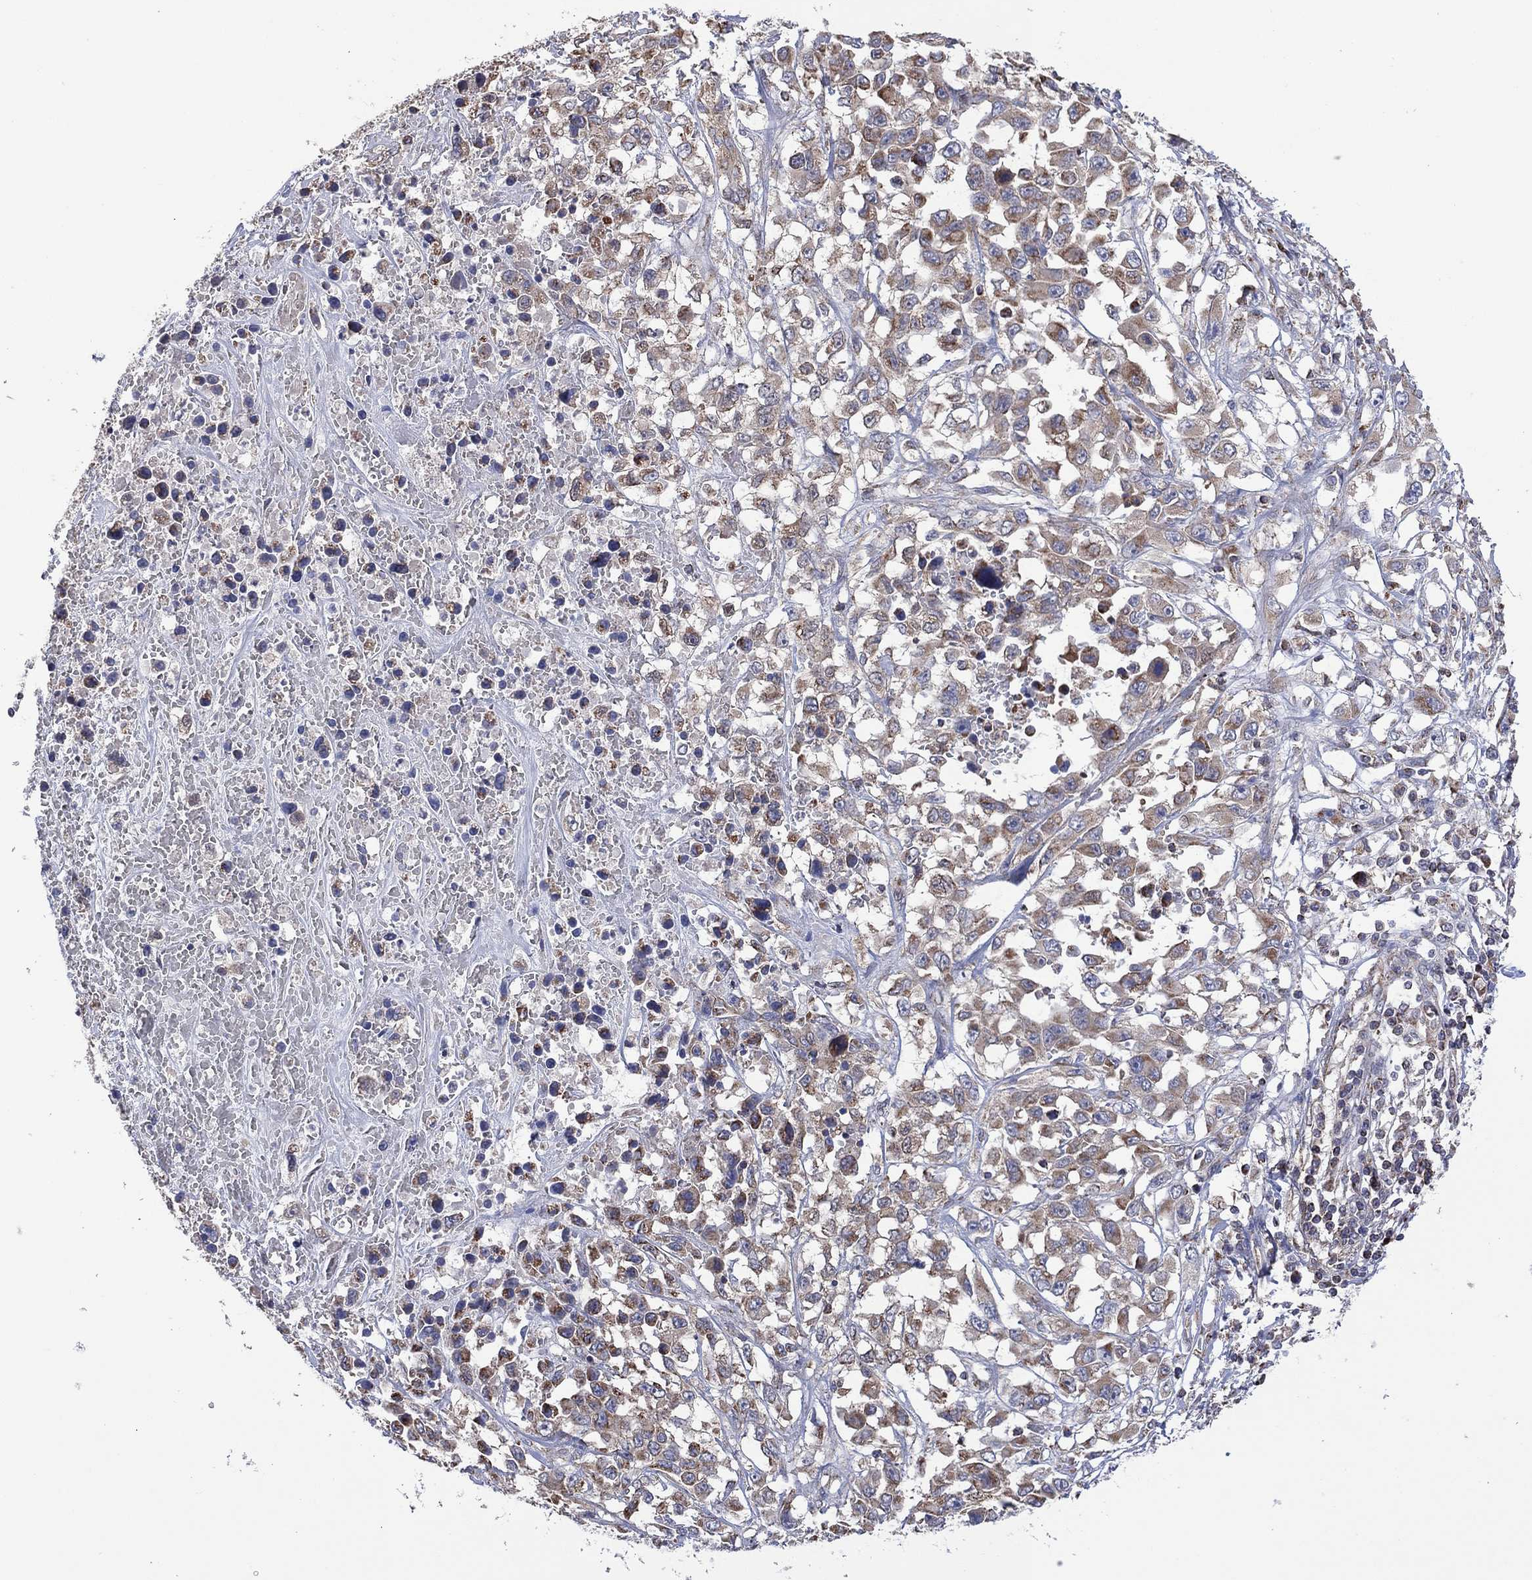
{"staining": {"intensity": "weak", "quantity": "25%-75%", "location": "cytoplasmic/membranous"}, "tissue": "liver cancer", "cell_type": "Tumor cells", "image_type": "cancer", "snomed": [{"axis": "morphology", "description": "Adenocarcinoma, NOS"}, {"axis": "morphology", "description": "Cholangiocarcinoma"}, {"axis": "topography", "description": "Liver"}], "caption": "IHC micrograph of human liver cholangiocarcinoma stained for a protein (brown), which demonstrates low levels of weak cytoplasmic/membranous expression in about 25%-75% of tumor cells.", "gene": "PIDD1", "patient": {"sex": "male", "age": 64}}